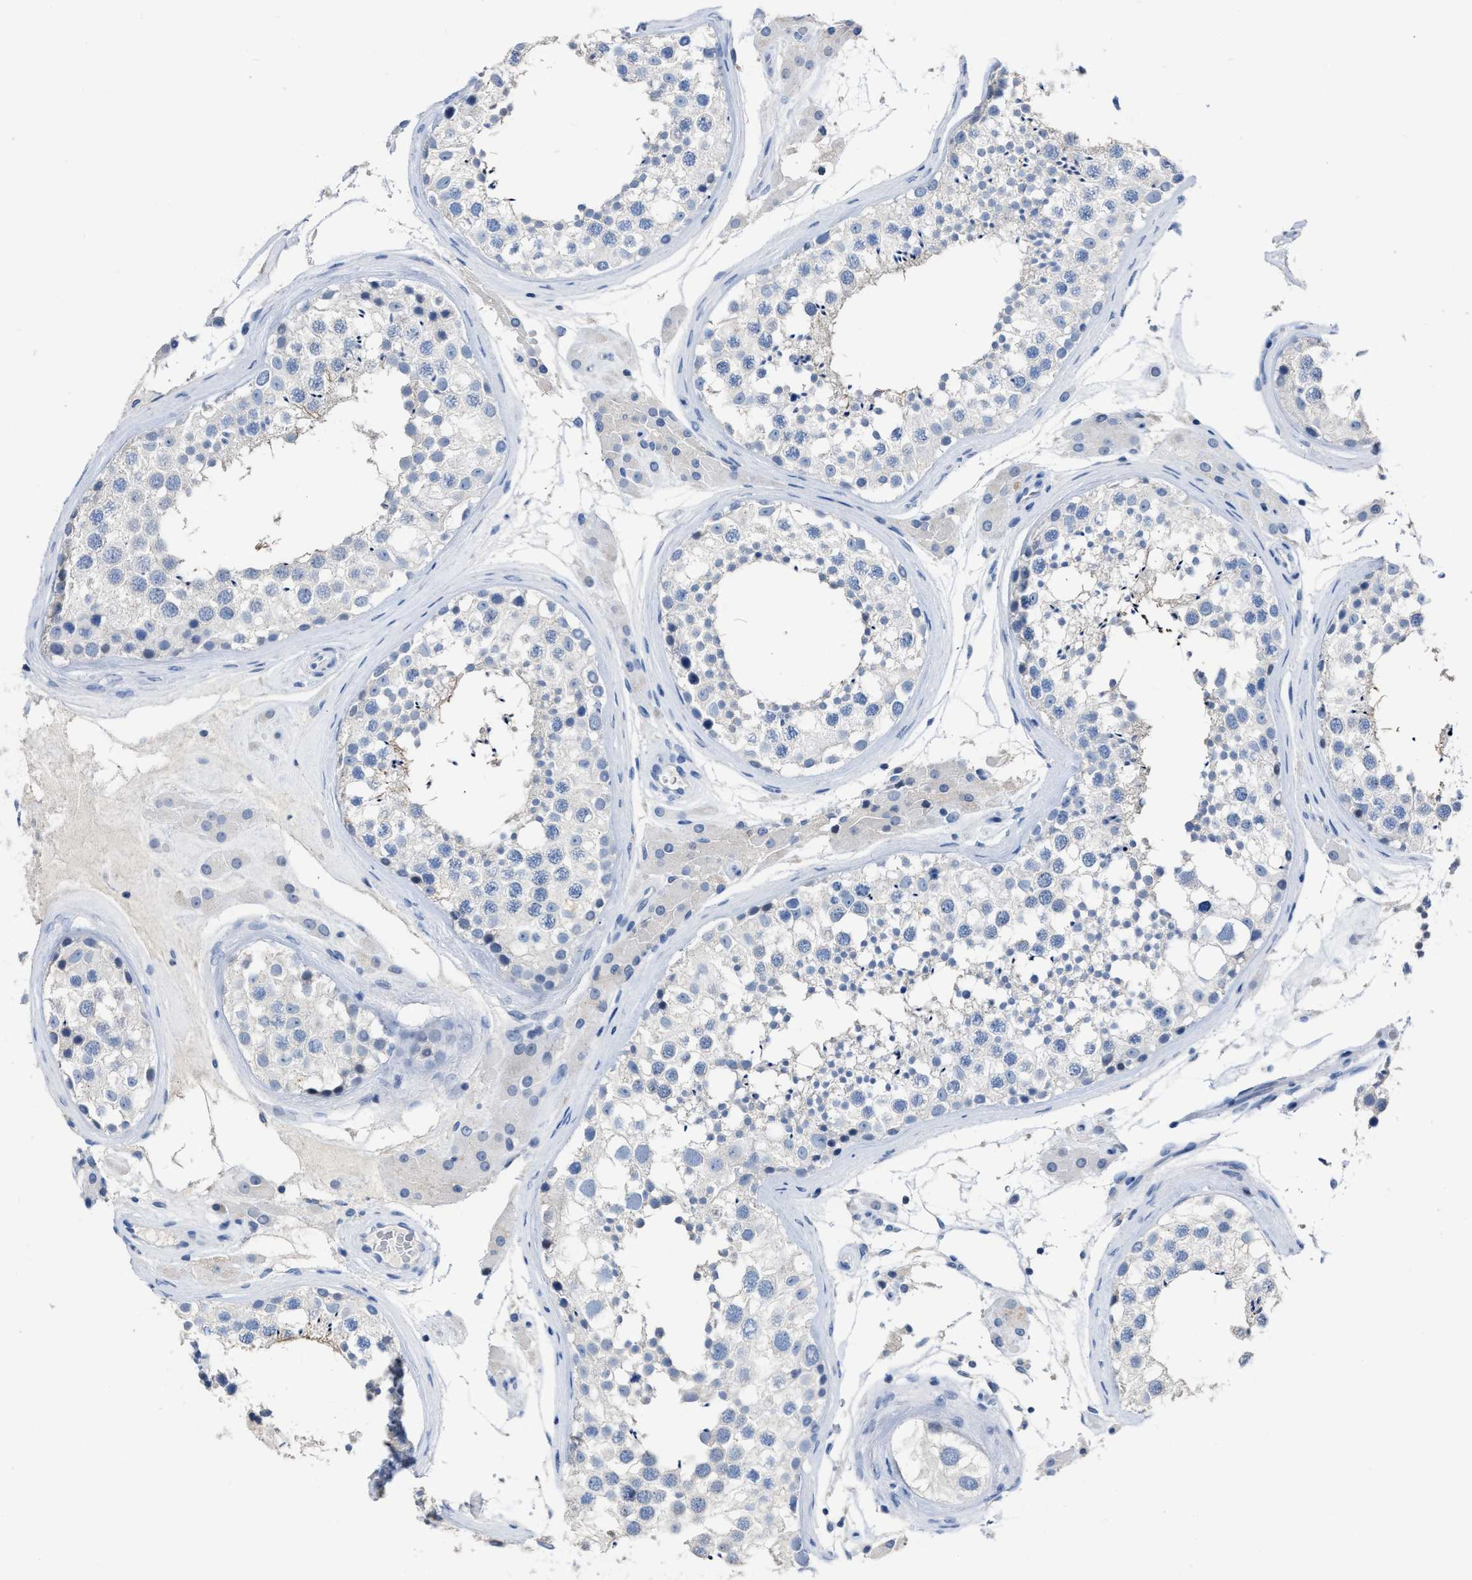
{"staining": {"intensity": "negative", "quantity": "none", "location": "none"}, "tissue": "testis", "cell_type": "Cells in seminiferous ducts", "image_type": "normal", "snomed": [{"axis": "morphology", "description": "Normal tissue, NOS"}, {"axis": "topography", "description": "Testis"}], "caption": "IHC histopathology image of benign human testis stained for a protein (brown), which exhibits no expression in cells in seminiferous ducts.", "gene": "CEACAM5", "patient": {"sex": "male", "age": 46}}